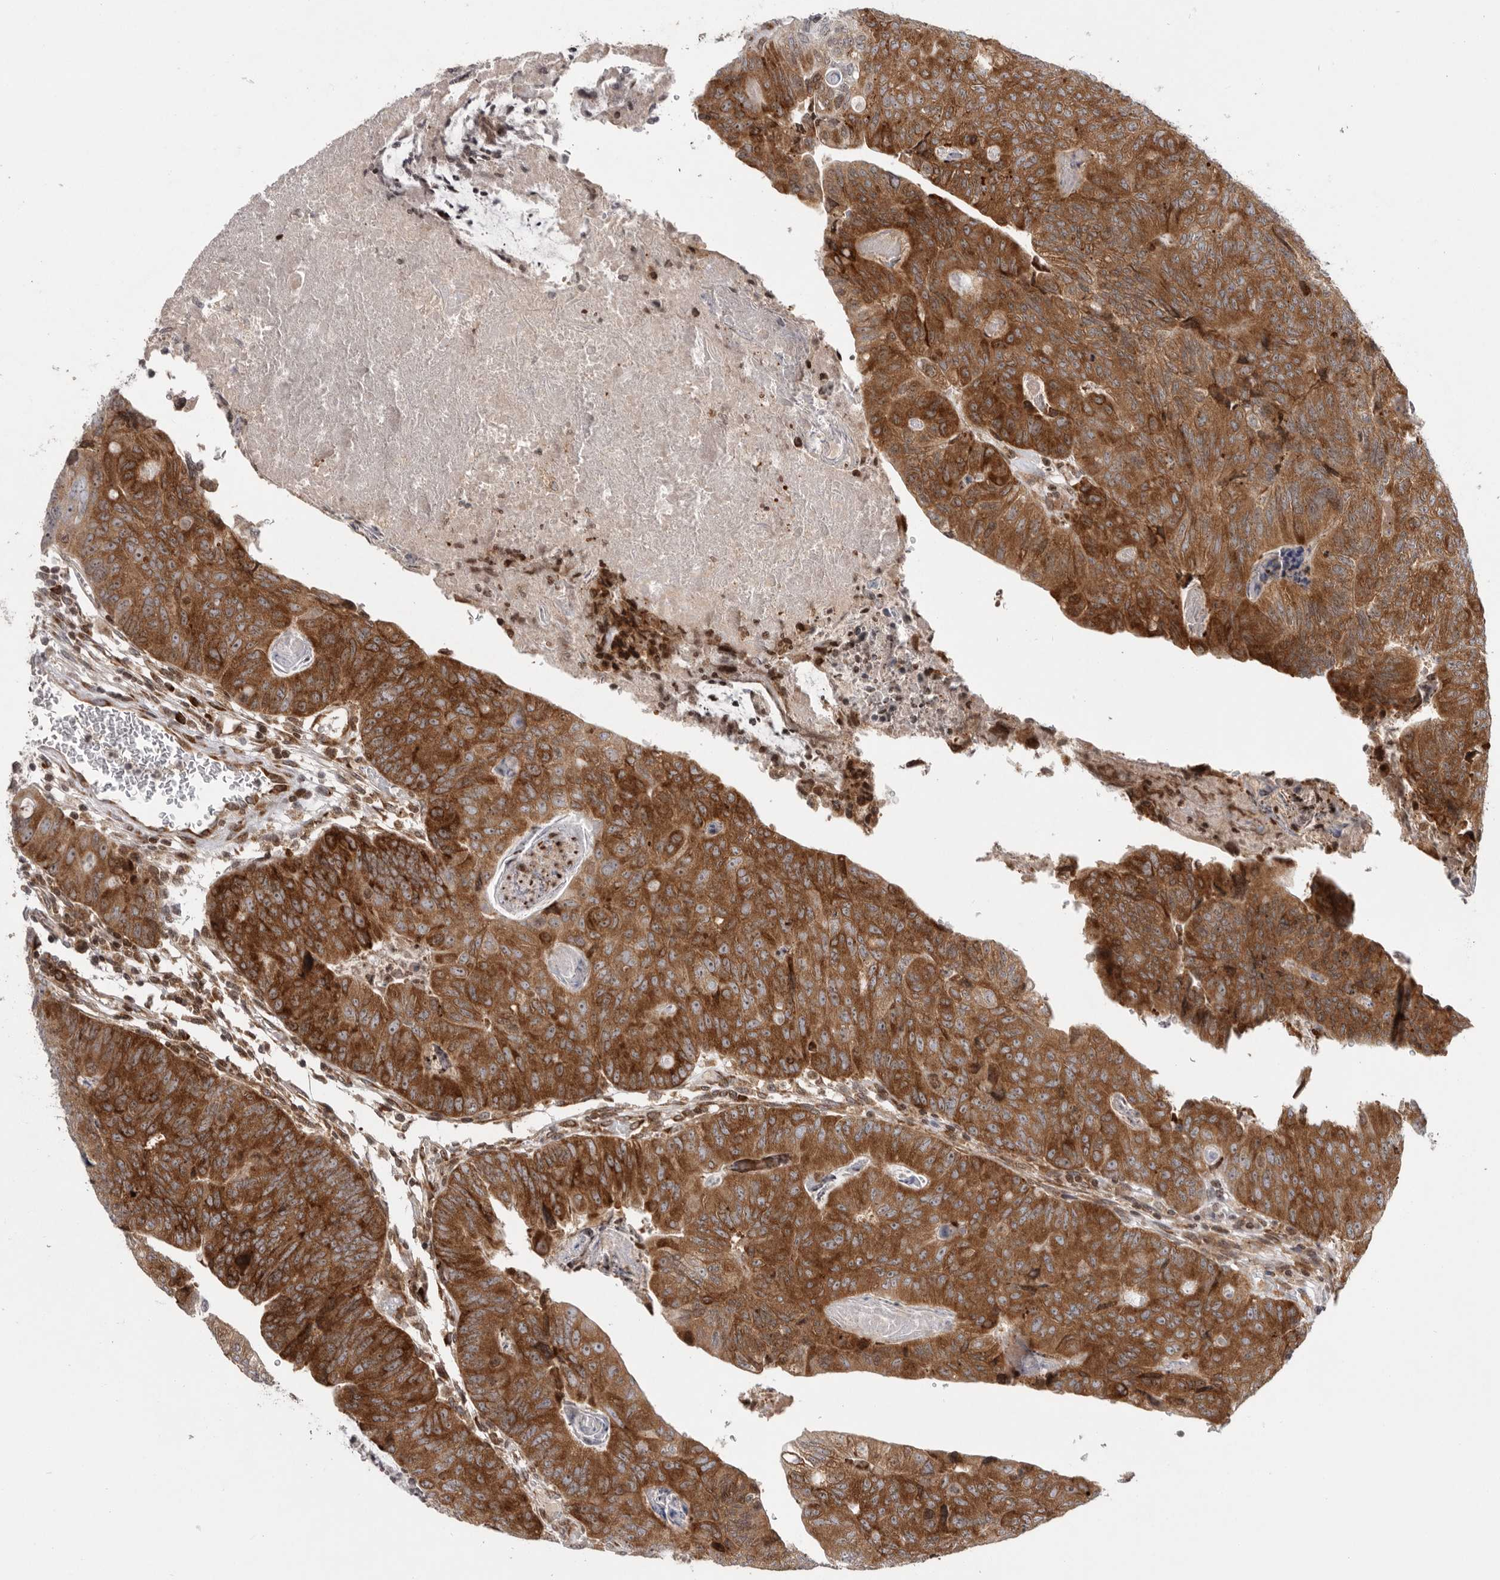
{"staining": {"intensity": "strong", "quantity": ">75%", "location": "cytoplasmic/membranous"}, "tissue": "colorectal cancer", "cell_type": "Tumor cells", "image_type": "cancer", "snomed": [{"axis": "morphology", "description": "Adenocarcinoma, NOS"}, {"axis": "topography", "description": "Colon"}], "caption": "There is high levels of strong cytoplasmic/membranous staining in tumor cells of colorectal cancer, as demonstrated by immunohistochemical staining (brown color).", "gene": "FZD3", "patient": {"sex": "female", "age": 67}}